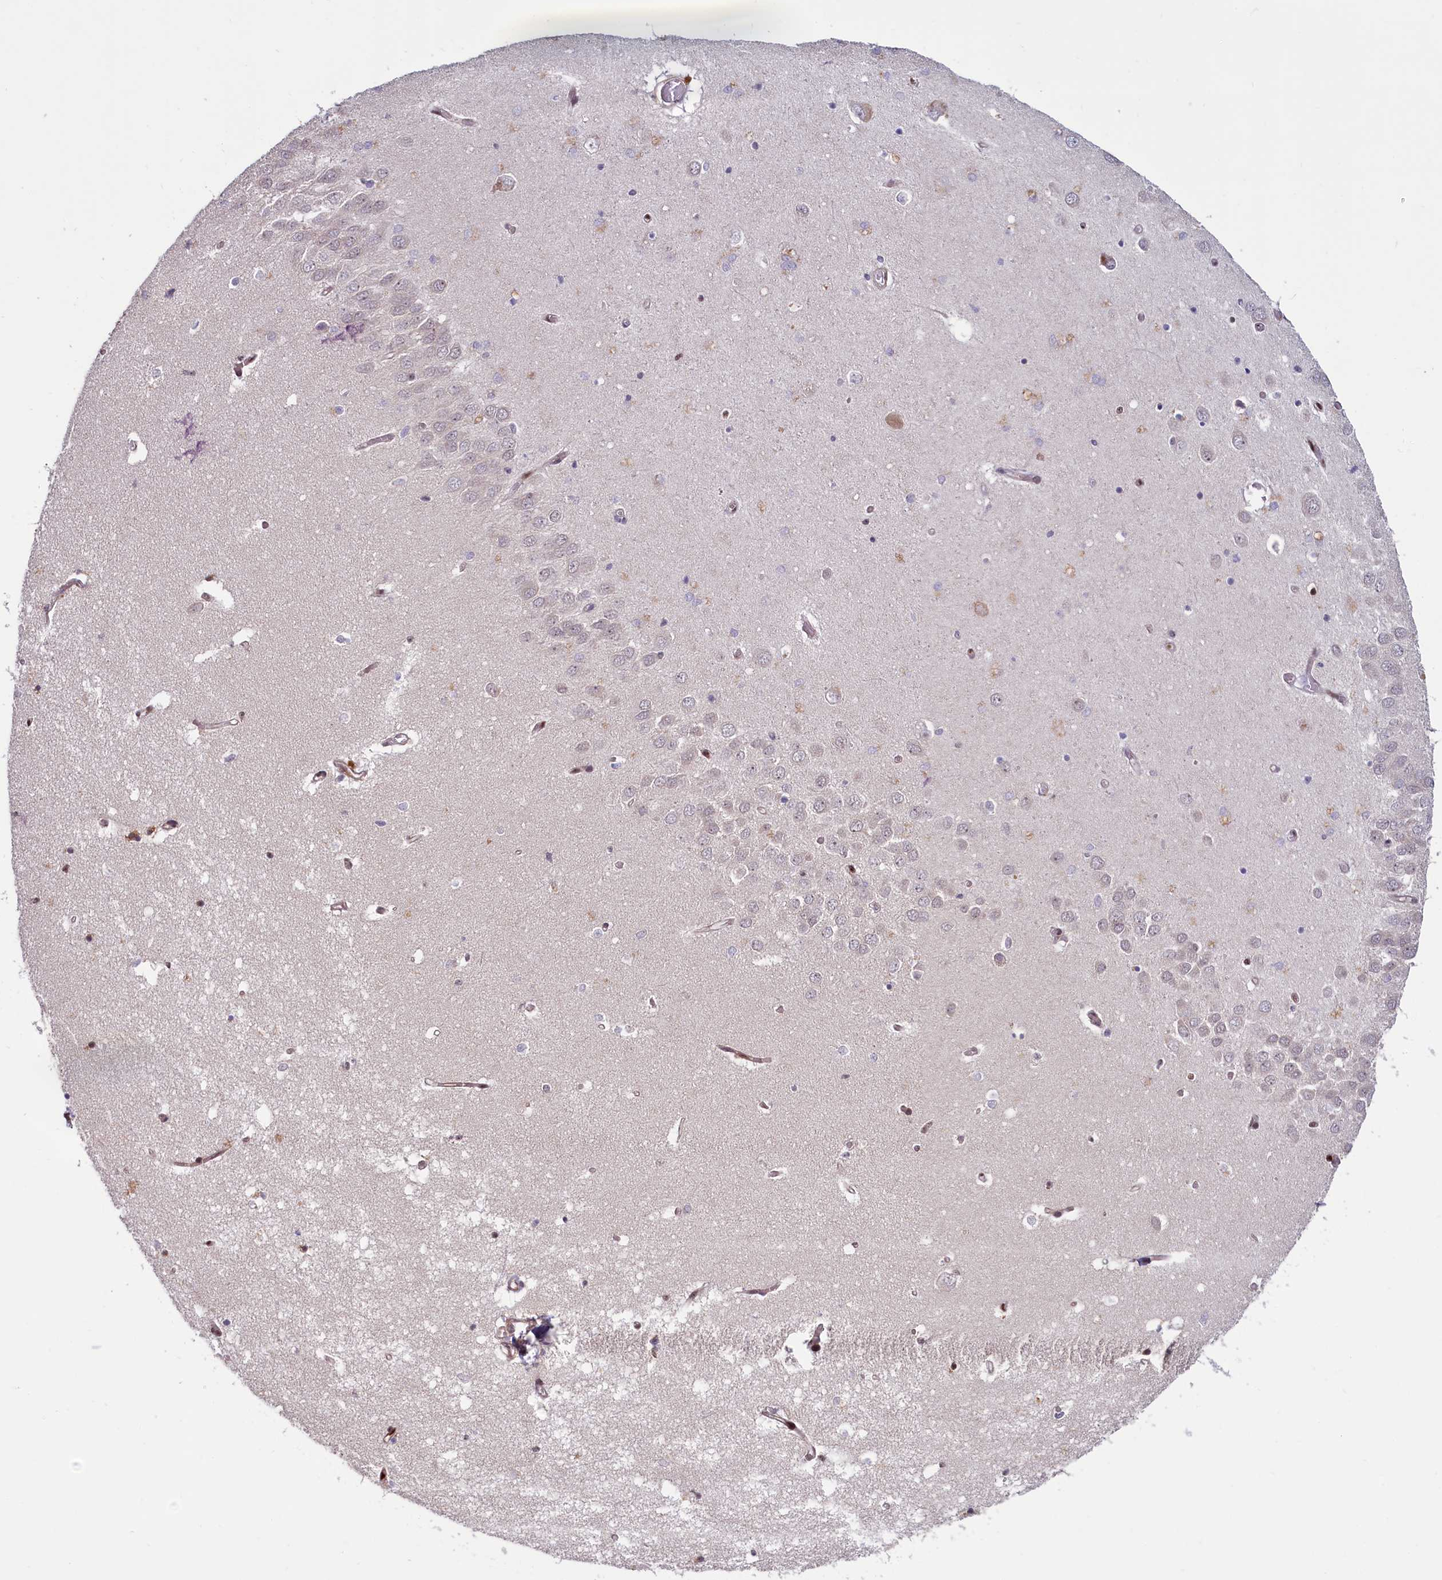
{"staining": {"intensity": "moderate", "quantity": "<25%", "location": "nuclear"}, "tissue": "hippocampus", "cell_type": "Glial cells", "image_type": "normal", "snomed": [{"axis": "morphology", "description": "Normal tissue, NOS"}, {"axis": "topography", "description": "Hippocampus"}], "caption": "Immunohistochemistry (IHC) (DAB) staining of normal human hippocampus shows moderate nuclear protein positivity in approximately <25% of glial cells. The staining is performed using DAB (3,3'-diaminobenzidine) brown chromogen to label protein expression. The nuclei are counter-stained blue using hematoxylin.", "gene": "TCOF1", "patient": {"sex": "male", "age": 70}}